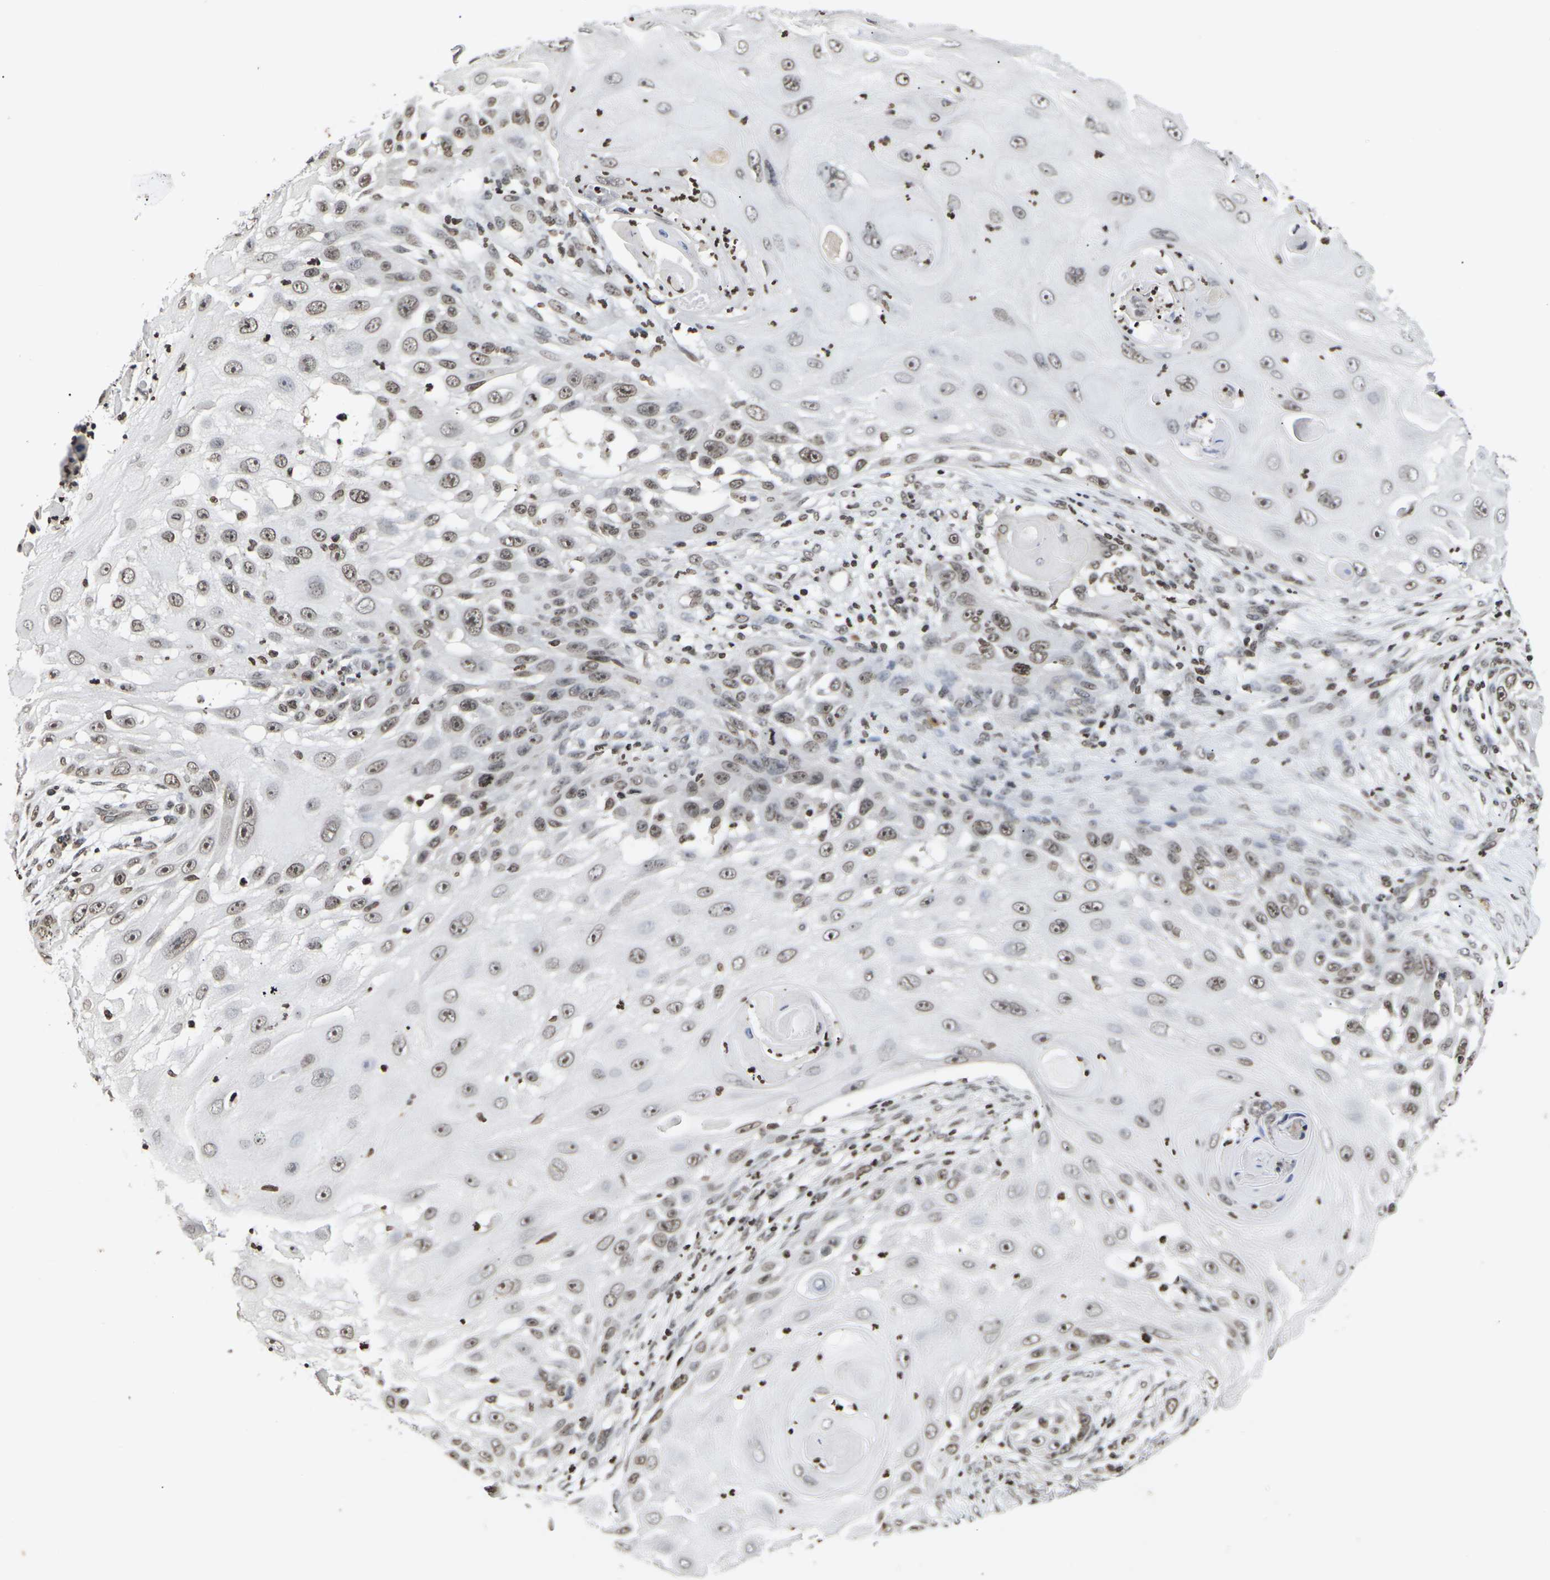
{"staining": {"intensity": "moderate", "quantity": ">75%", "location": "nuclear"}, "tissue": "skin cancer", "cell_type": "Tumor cells", "image_type": "cancer", "snomed": [{"axis": "morphology", "description": "Squamous cell carcinoma, NOS"}, {"axis": "topography", "description": "Skin"}], "caption": "Immunohistochemical staining of squamous cell carcinoma (skin) demonstrates moderate nuclear protein positivity in about >75% of tumor cells. (brown staining indicates protein expression, while blue staining denotes nuclei).", "gene": "ETV5", "patient": {"sex": "female", "age": 44}}